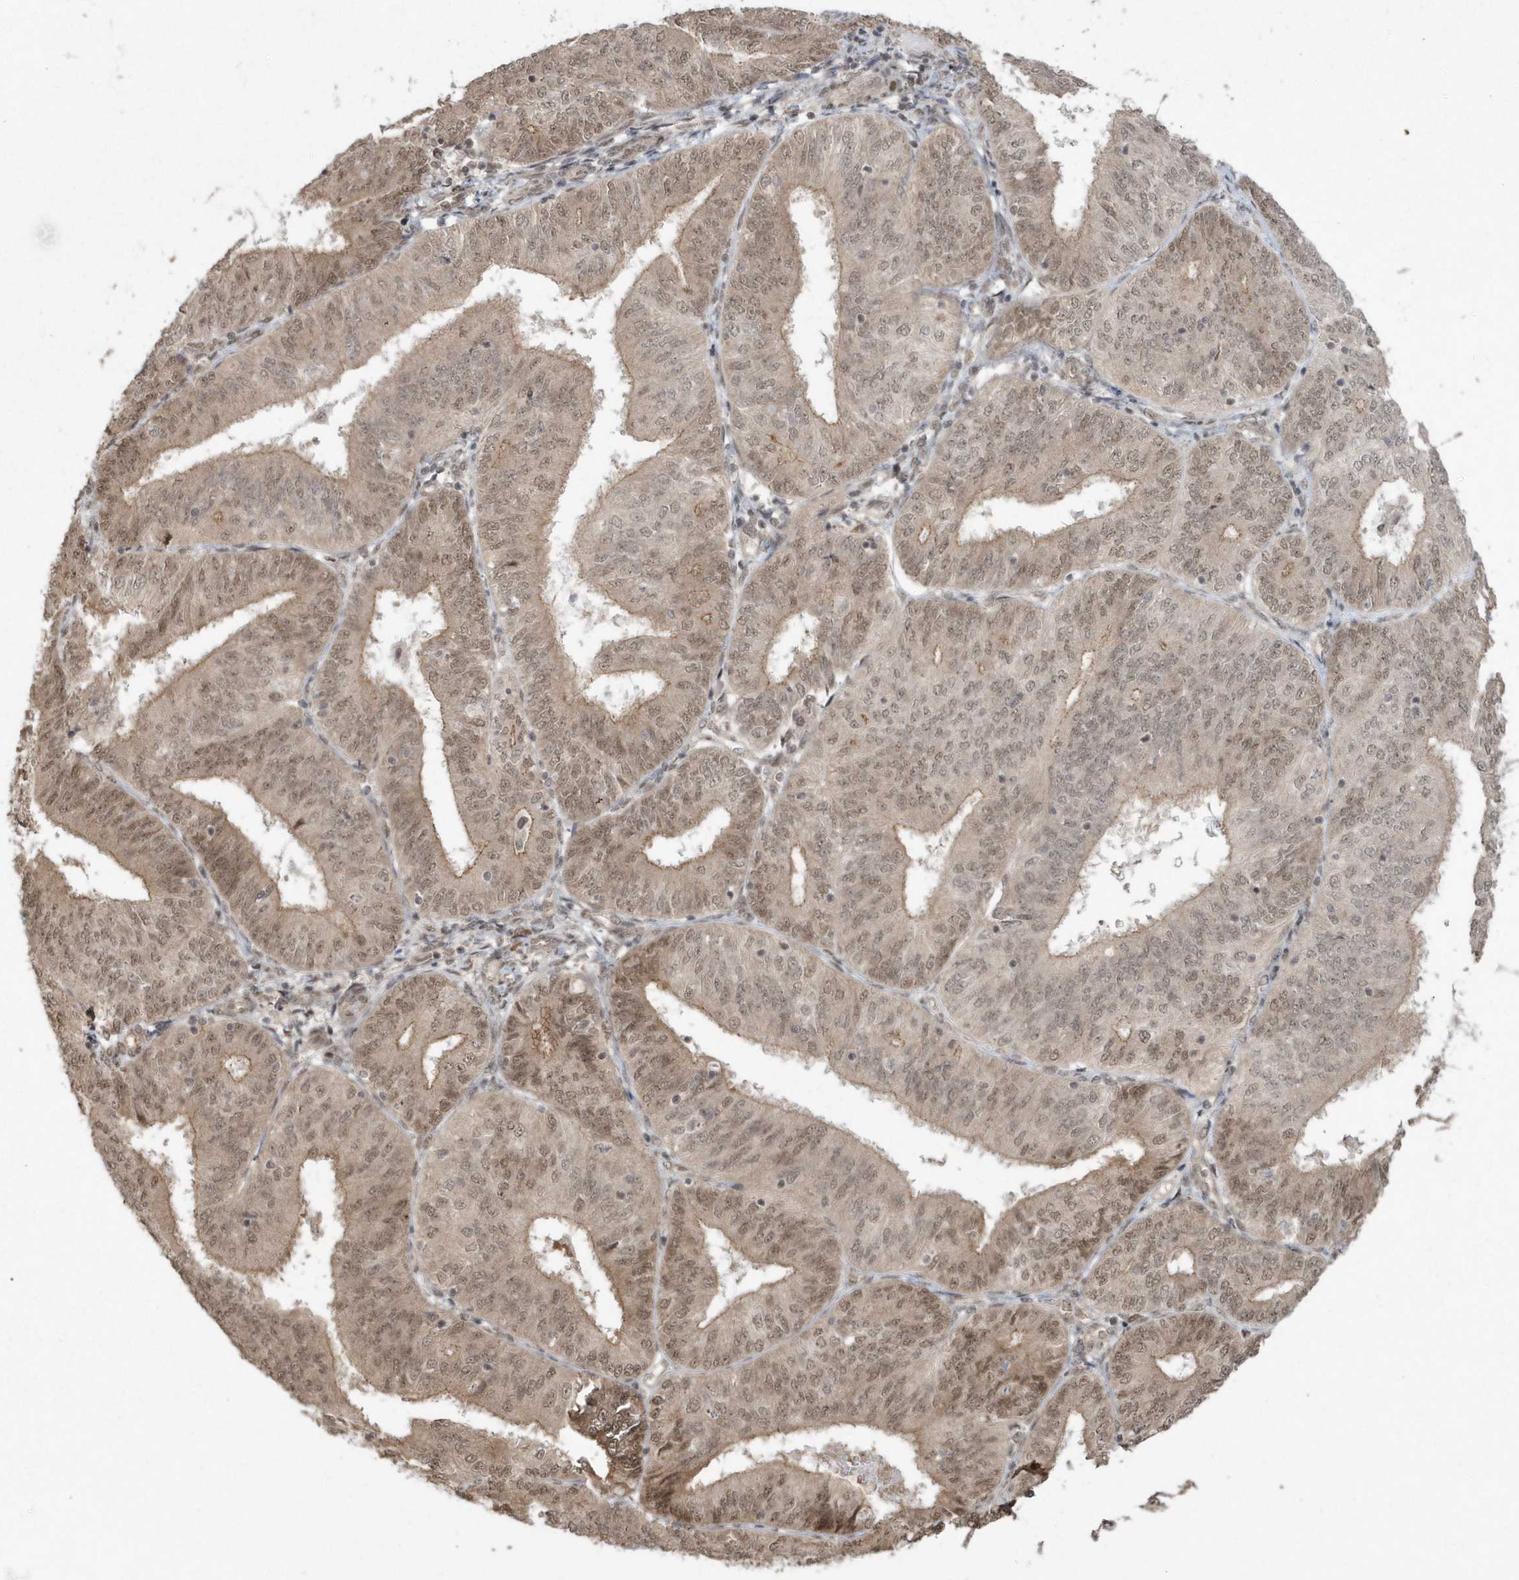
{"staining": {"intensity": "weak", "quantity": "25%-75%", "location": "cytoplasmic/membranous,nuclear"}, "tissue": "endometrial cancer", "cell_type": "Tumor cells", "image_type": "cancer", "snomed": [{"axis": "morphology", "description": "Adenocarcinoma, NOS"}, {"axis": "topography", "description": "Endometrium"}], "caption": "Immunohistochemical staining of adenocarcinoma (endometrial) shows weak cytoplasmic/membranous and nuclear protein positivity in about 25%-75% of tumor cells.", "gene": "EPB41L4A", "patient": {"sex": "female", "age": 58}}